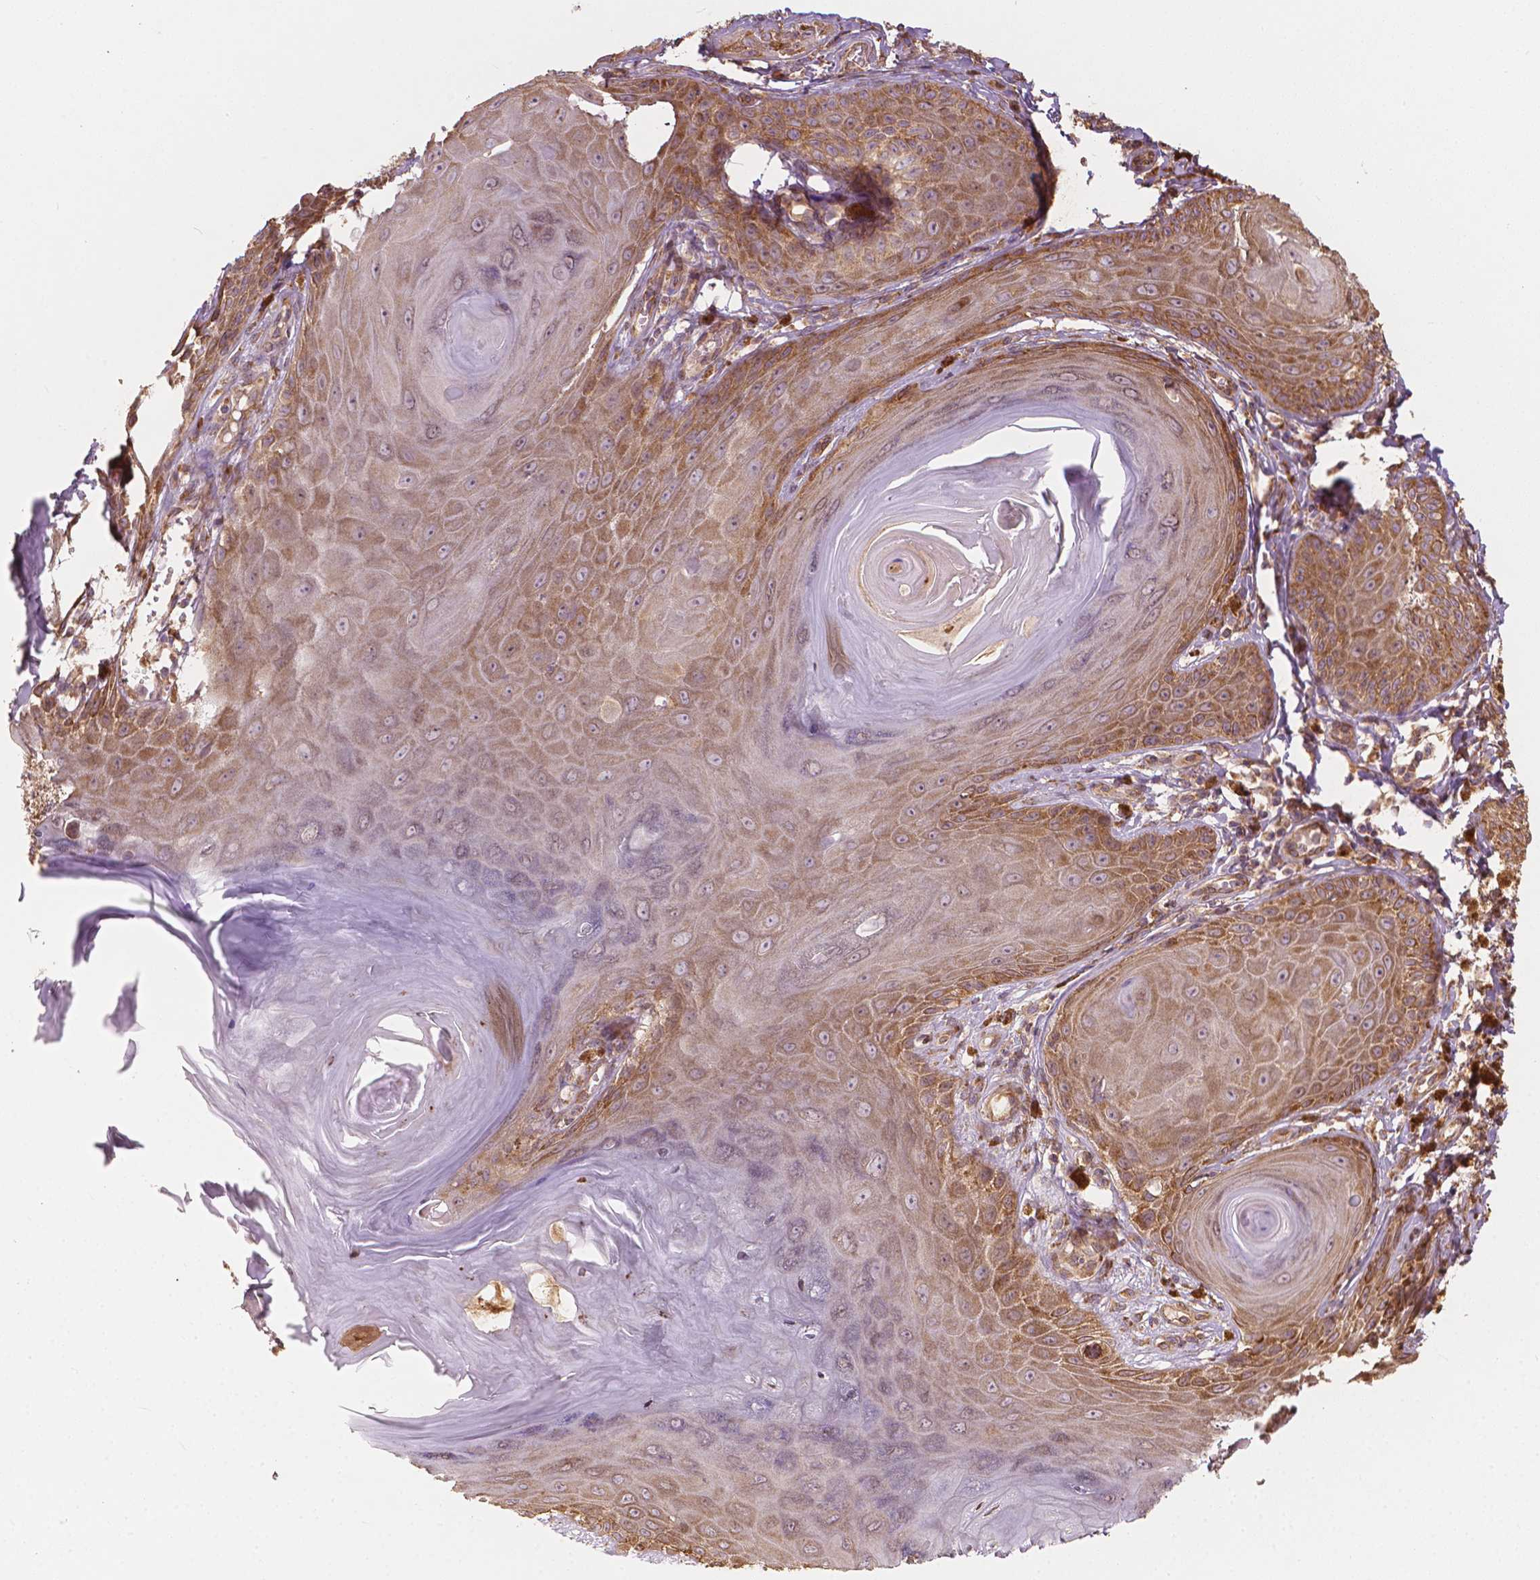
{"staining": {"intensity": "moderate", "quantity": ">75%", "location": "cytoplasmic/membranous"}, "tissue": "melanoma", "cell_type": "Tumor cells", "image_type": "cancer", "snomed": [{"axis": "morphology", "description": "Malignant melanoma, NOS"}, {"axis": "topography", "description": "Skin"}], "caption": "IHC of human malignant melanoma demonstrates medium levels of moderate cytoplasmic/membranous expression in about >75% of tumor cells. The staining was performed using DAB (3,3'-diaminobenzidine), with brown indicating positive protein expression. Nuclei are stained blue with hematoxylin.", "gene": "G3BP1", "patient": {"sex": "female", "age": 80}}